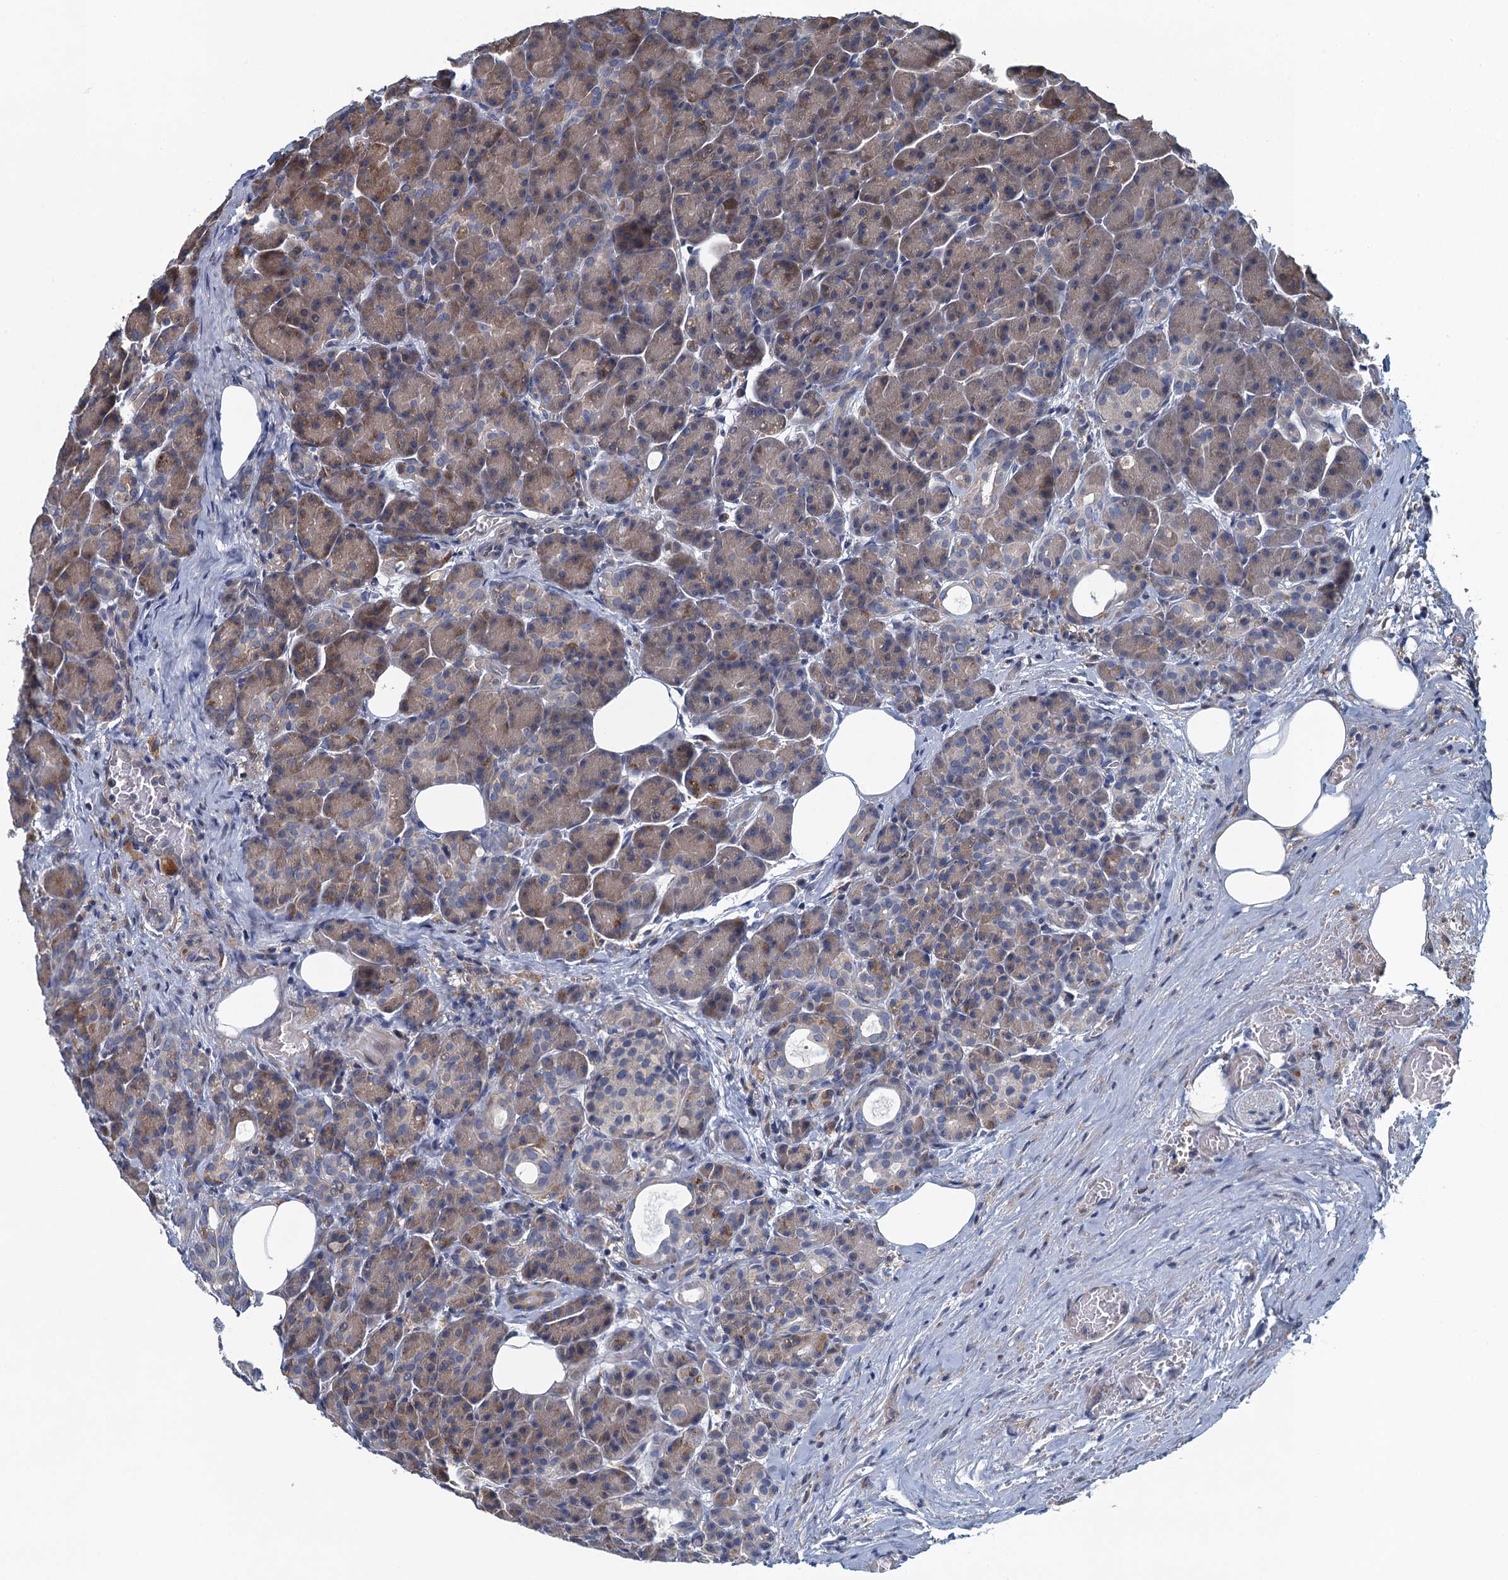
{"staining": {"intensity": "moderate", "quantity": "25%-75%", "location": "cytoplasmic/membranous"}, "tissue": "pancreas", "cell_type": "Exocrine glandular cells", "image_type": "normal", "snomed": [{"axis": "morphology", "description": "Normal tissue, NOS"}, {"axis": "topography", "description": "Pancreas"}], "caption": "A high-resolution histopathology image shows IHC staining of benign pancreas, which demonstrates moderate cytoplasmic/membranous expression in about 25%-75% of exocrine glandular cells.", "gene": "NCKAP1L", "patient": {"sex": "male", "age": 63}}